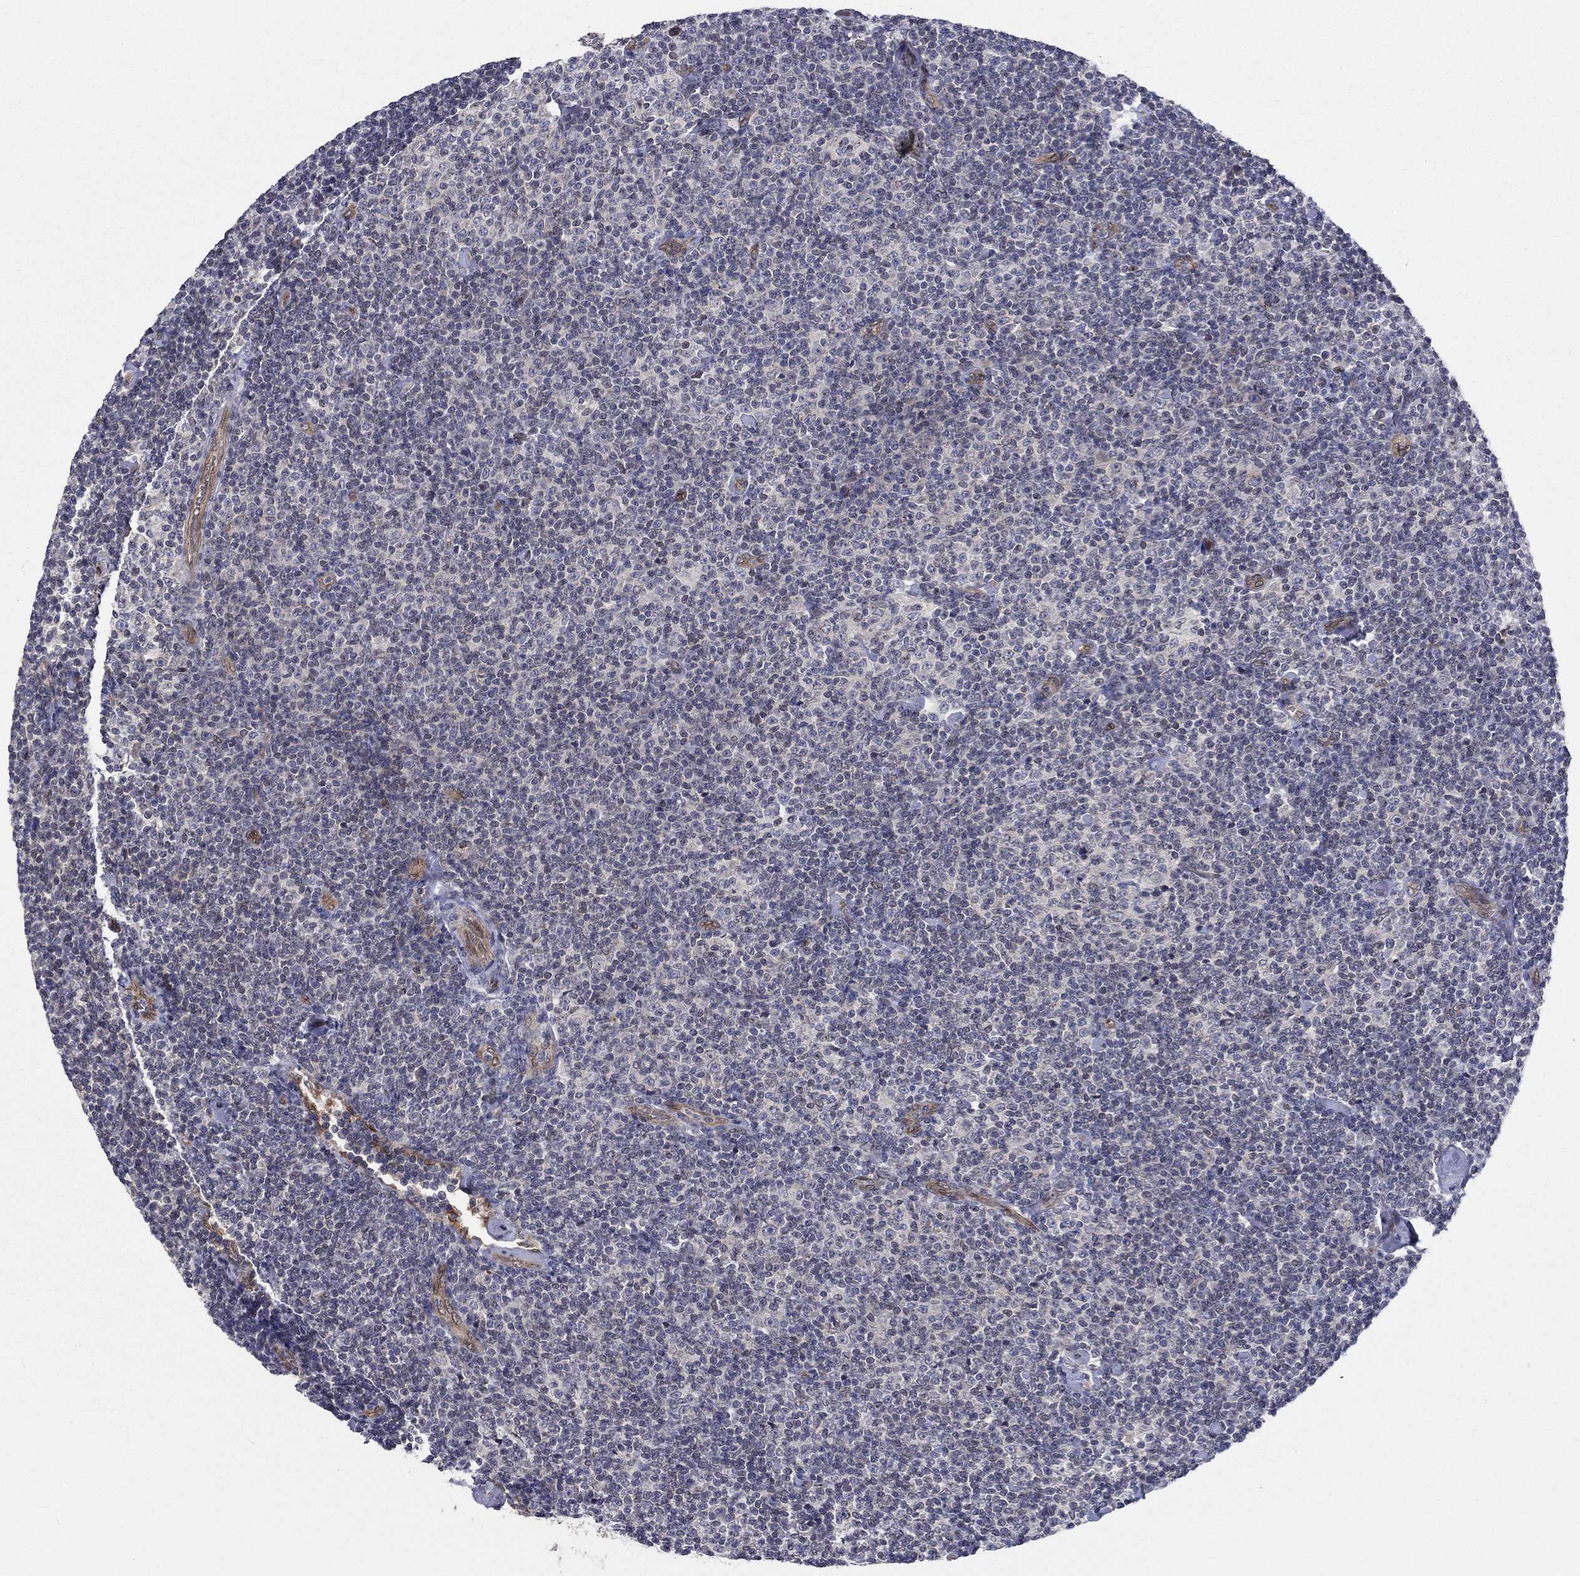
{"staining": {"intensity": "negative", "quantity": "none", "location": "none"}, "tissue": "lymphoma", "cell_type": "Tumor cells", "image_type": "cancer", "snomed": [{"axis": "morphology", "description": "Malignant lymphoma, non-Hodgkin's type, Low grade"}, {"axis": "topography", "description": "Lymph node"}], "caption": "This is a image of immunohistochemistry staining of malignant lymphoma, non-Hodgkin's type (low-grade), which shows no staining in tumor cells.", "gene": "CETN3", "patient": {"sex": "male", "age": 81}}